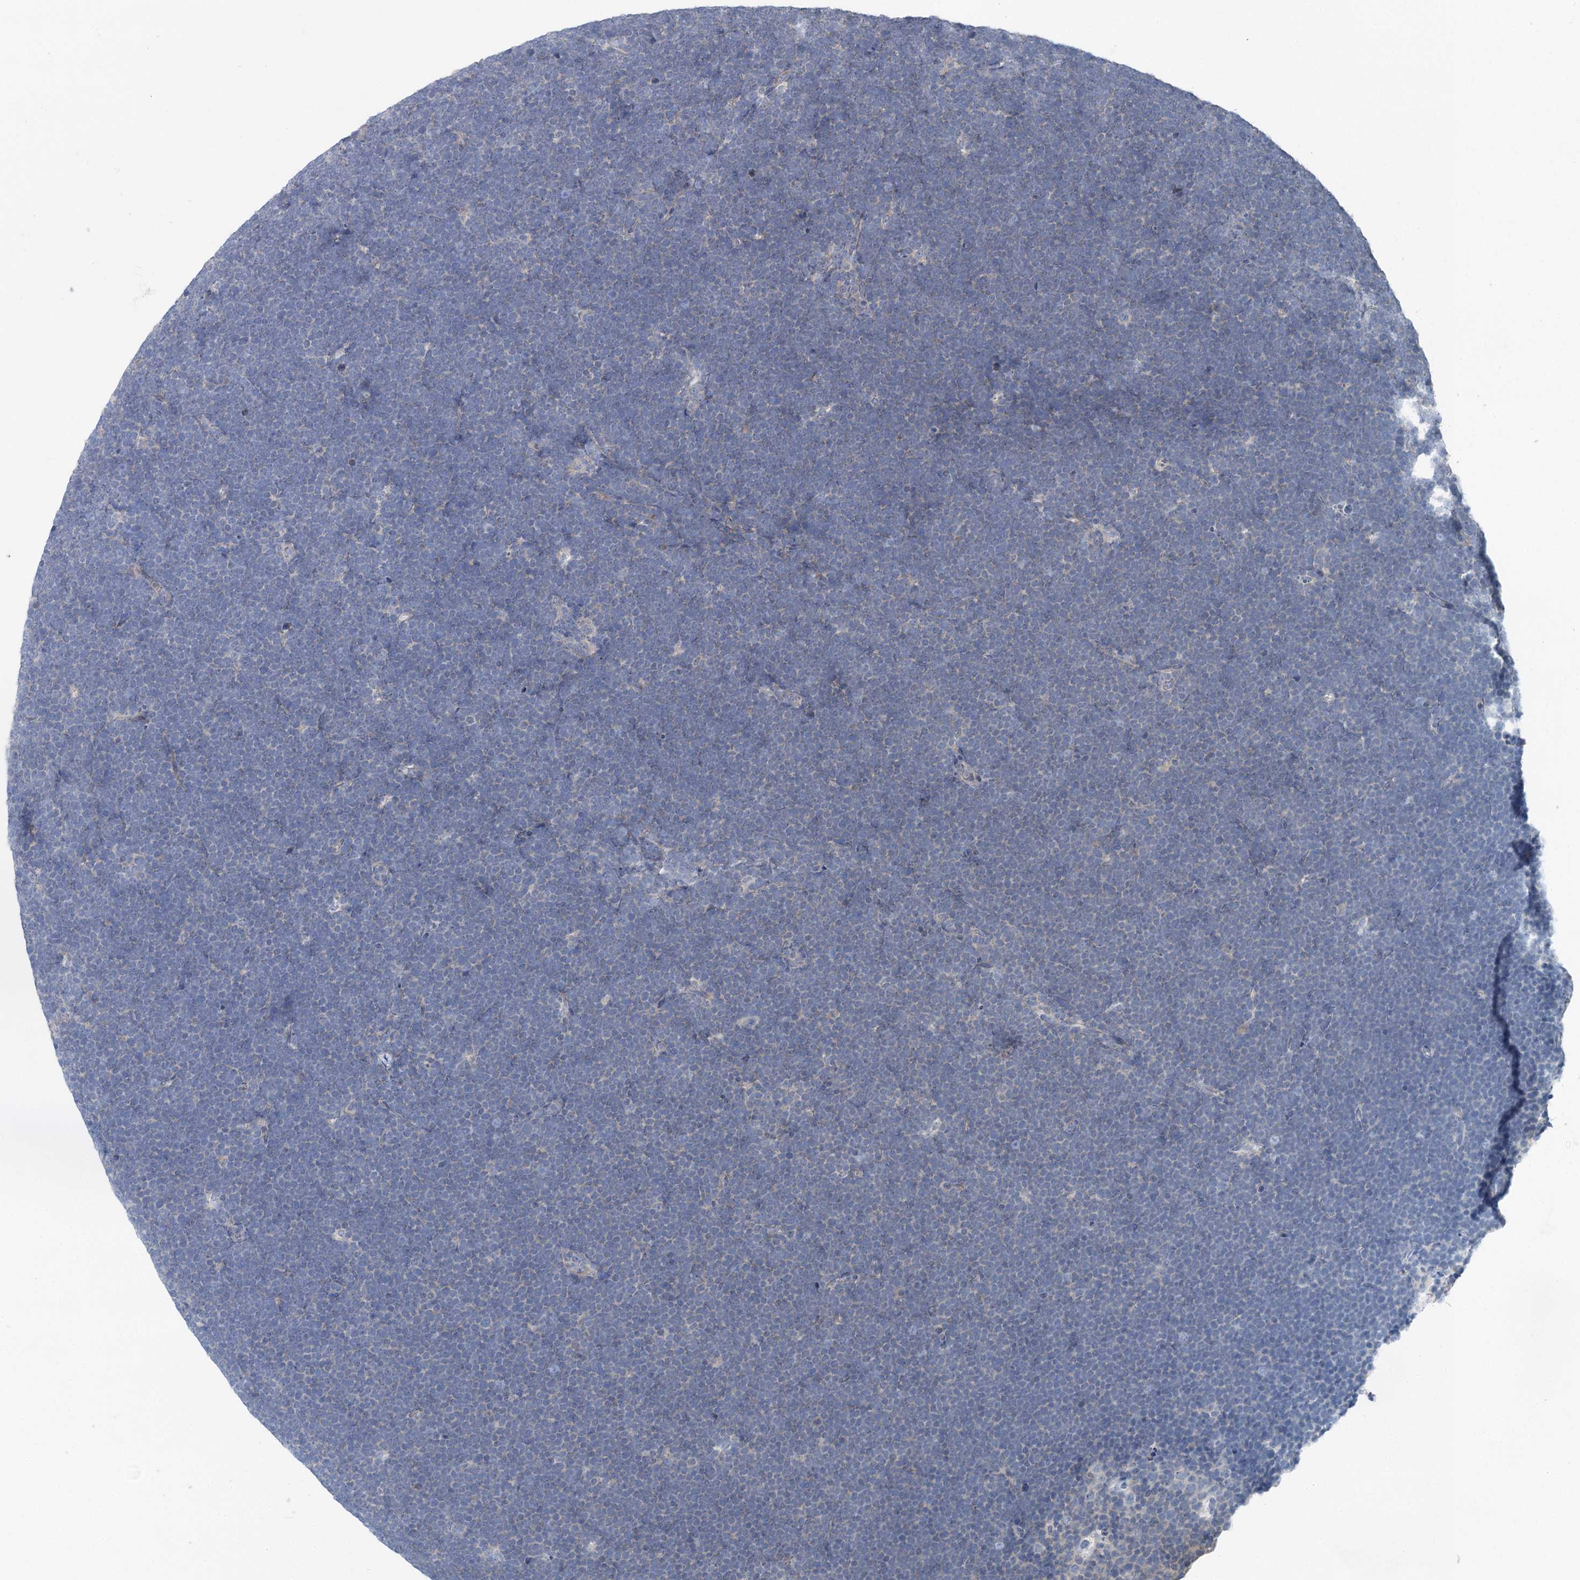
{"staining": {"intensity": "negative", "quantity": "none", "location": "none"}, "tissue": "lymphoma", "cell_type": "Tumor cells", "image_type": "cancer", "snomed": [{"axis": "morphology", "description": "Malignant lymphoma, non-Hodgkin's type, High grade"}, {"axis": "topography", "description": "Lymph node"}], "caption": "Tumor cells show no significant staining in lymphoma.", "gene": "MARK2", "patient": {"sex": "male", "age": 13}}